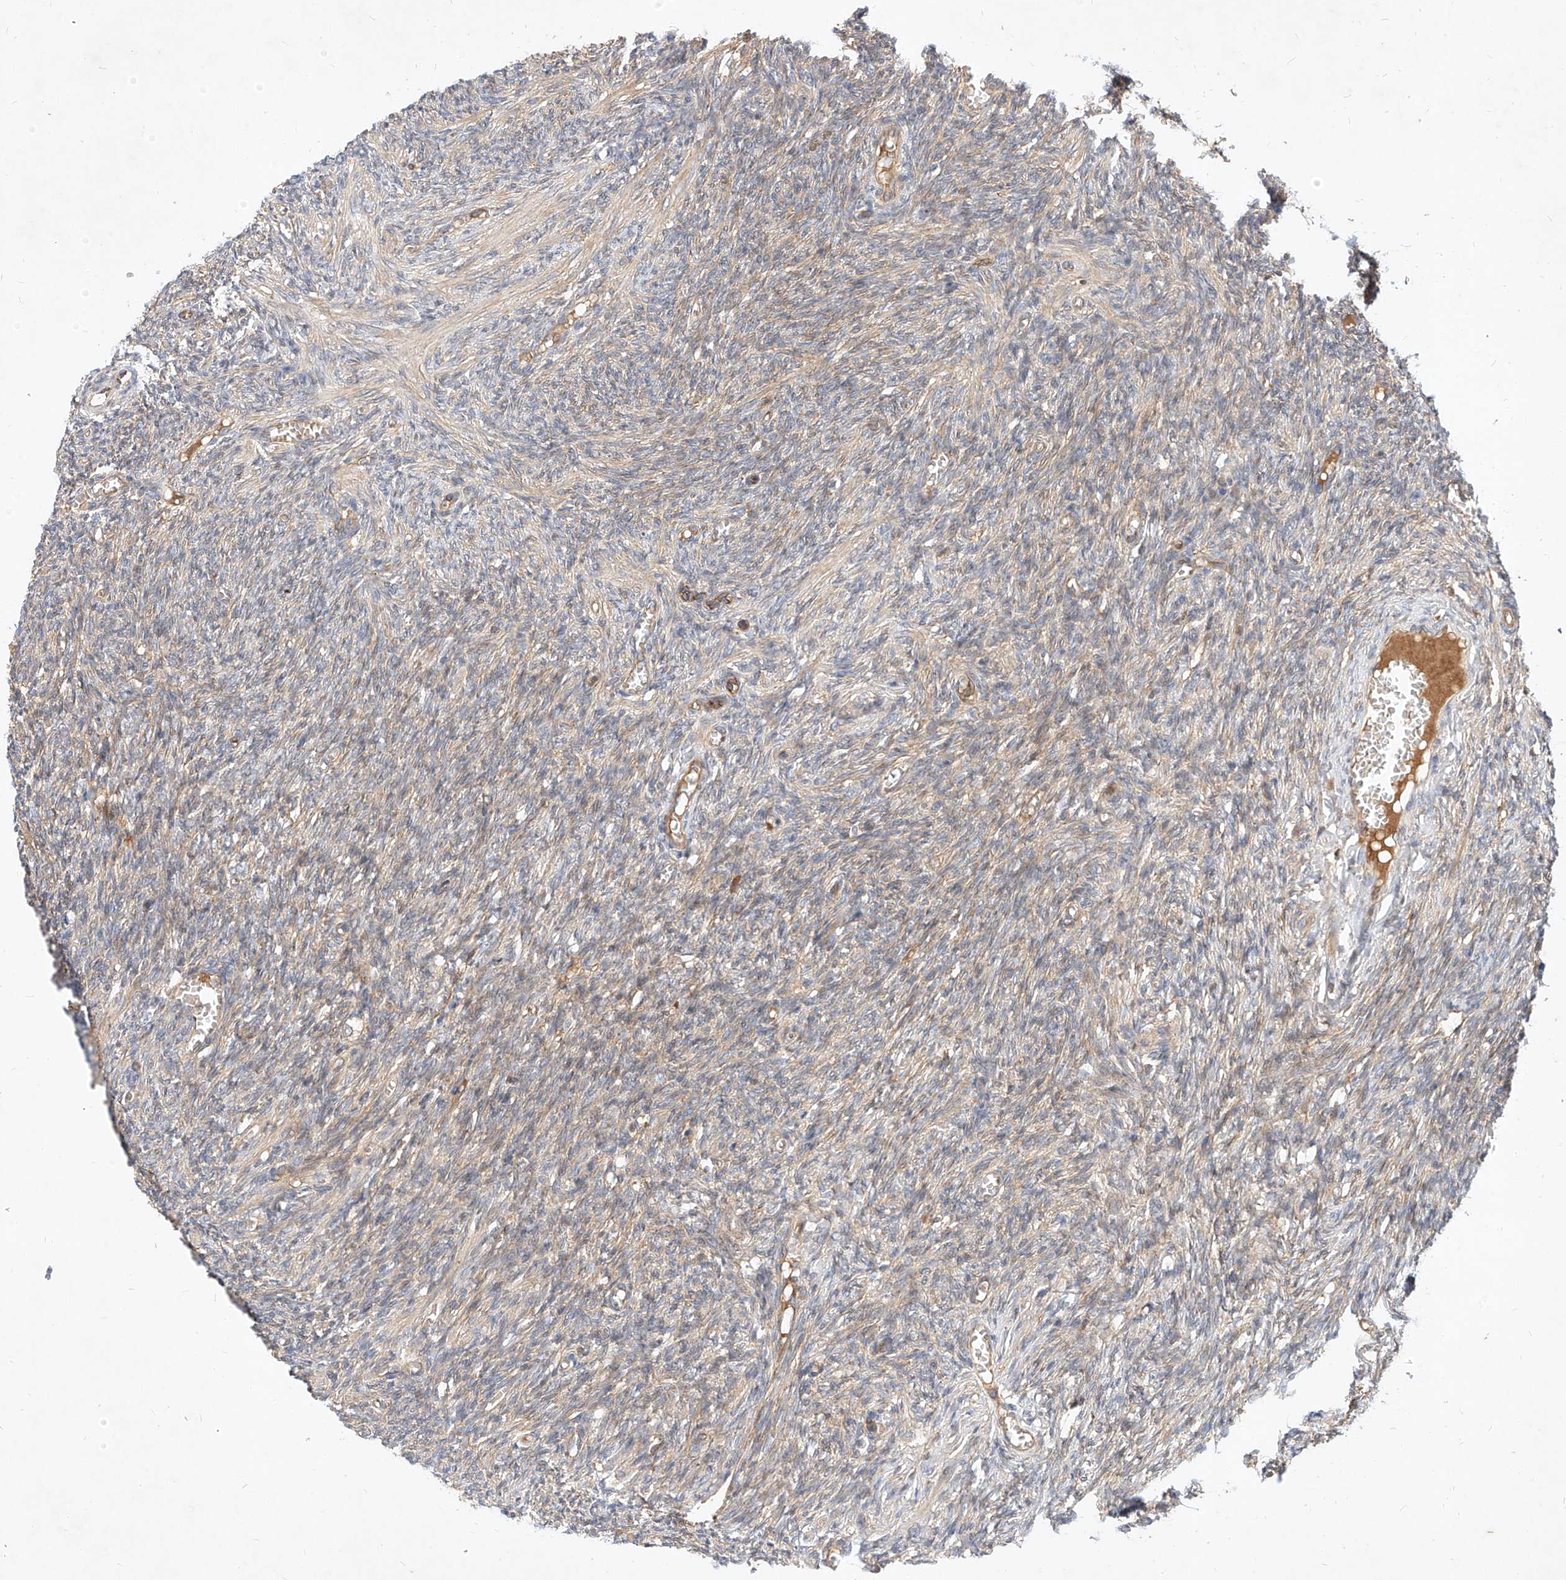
{"staining": {"intensity": "weak", "quantity": "25%-75%", "location": "cytoplasmic/membranous"}, "tissue": "ovary", "cell_type": "Ovarian stroma cells", "image_type": "normal", "snomed": [{"axis": "morphology", "description": "Normal tissue, NOS"}, {"axis": "topography", "description": "Ovary"}], "caption": "Ovarian stroma cells demonstrate weak cytoplasmic/membranous positivity in about 25%-75% of cells in unremarkable ovary. The staining was performed using DAB (3,3'-diaminobenzidine), with brown indicating positive protein expression. Nuclei are stained blue with hematoxylin.", "gene": "NFAM1", "patient": {"sex": "female", "age": 27}}